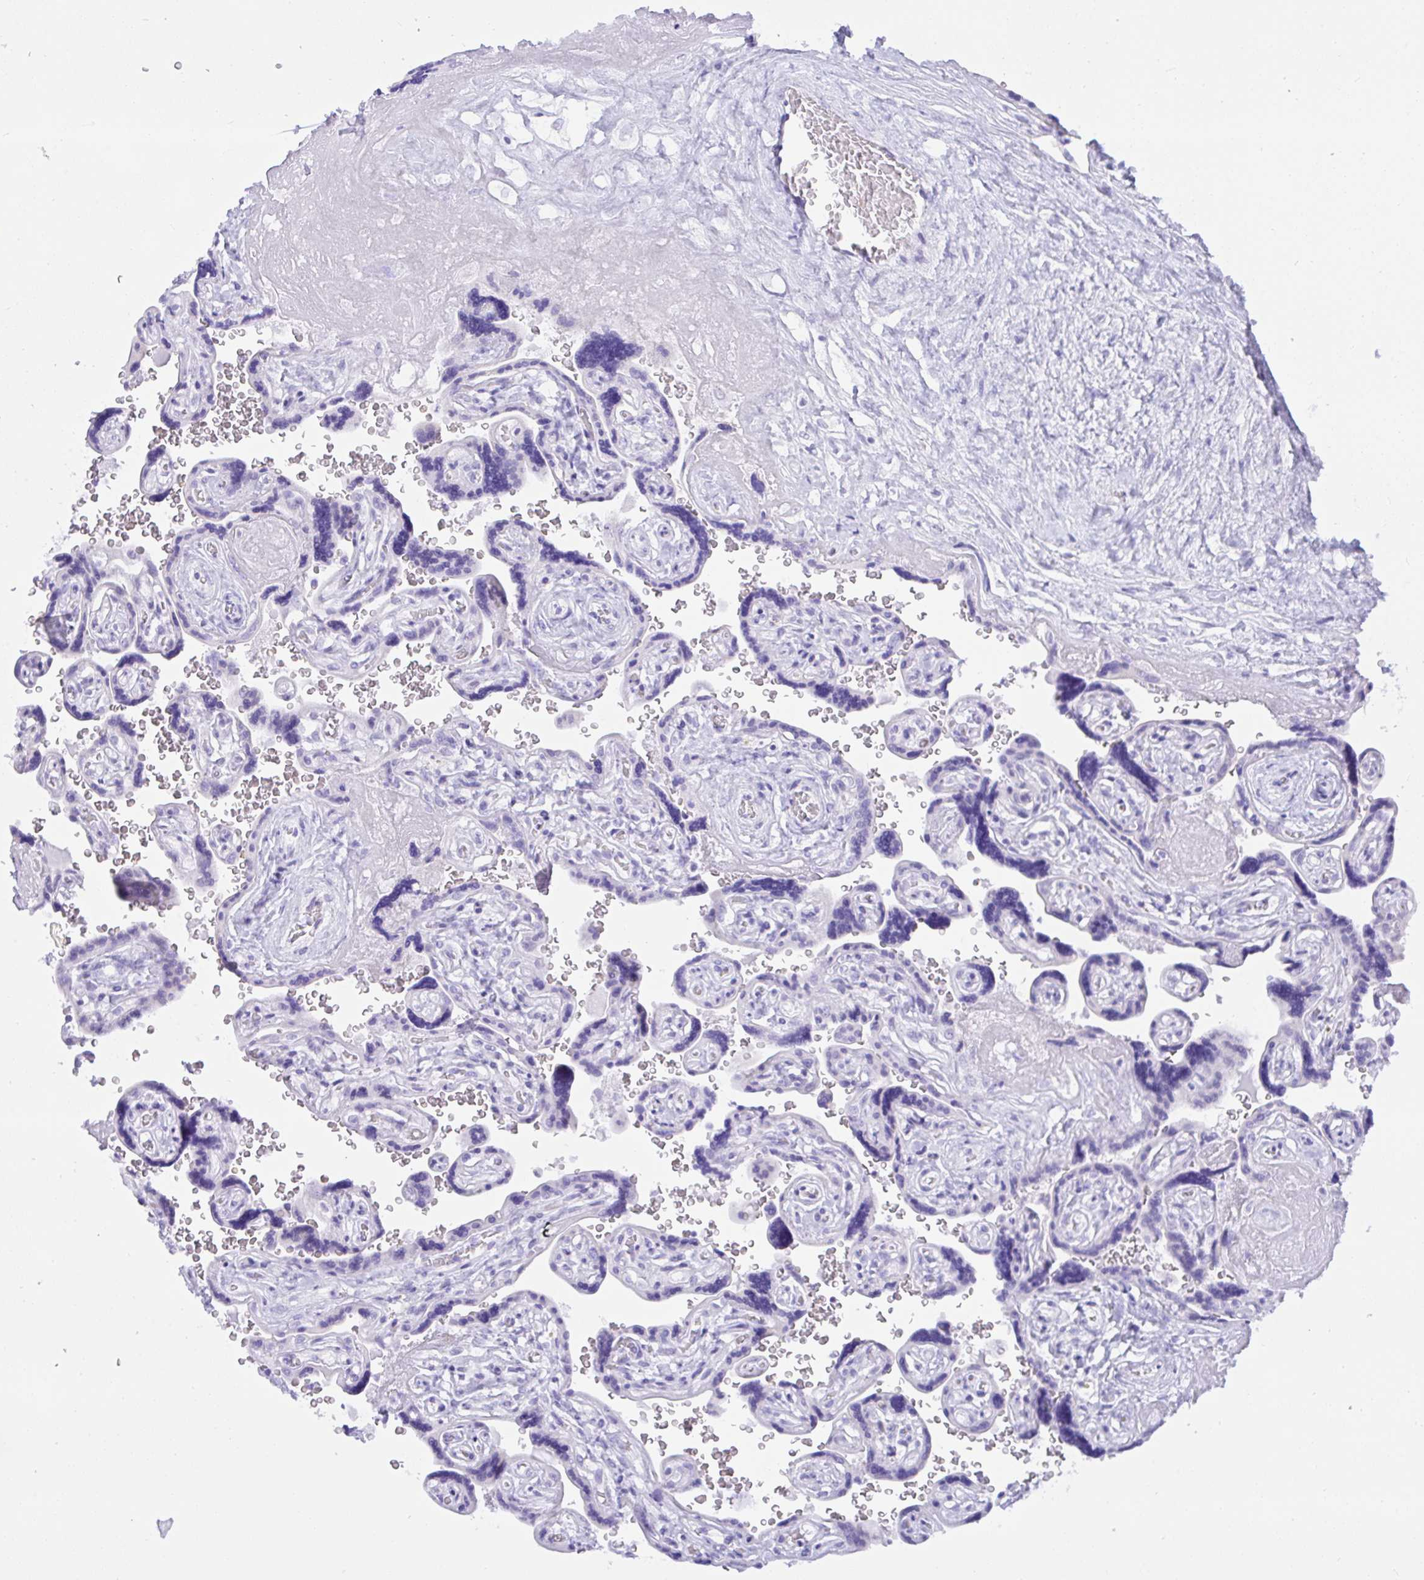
{"staining": {"intensity": "negative", "quantity": "none", "location": "none"}, "tissue": "placenta", "cell_type": "Decidual cells", "image_type": "normal", "snomed": [{"axis": "morphology", "description": "Normal tissue, NOS"}, {"axis": "topography", "description": "Placenta"}], "caption": "Immunohistochemistry (IHC) photomicrograph of normal human placenta stained for a protein (brown), which shows no expression in decidual cells. (Brightfield microscopy of DAB immunohistochemistry (IHC) at high magnification).", "gene": "SEL1L2", "patient": {"sex": "female", "age": 32}}